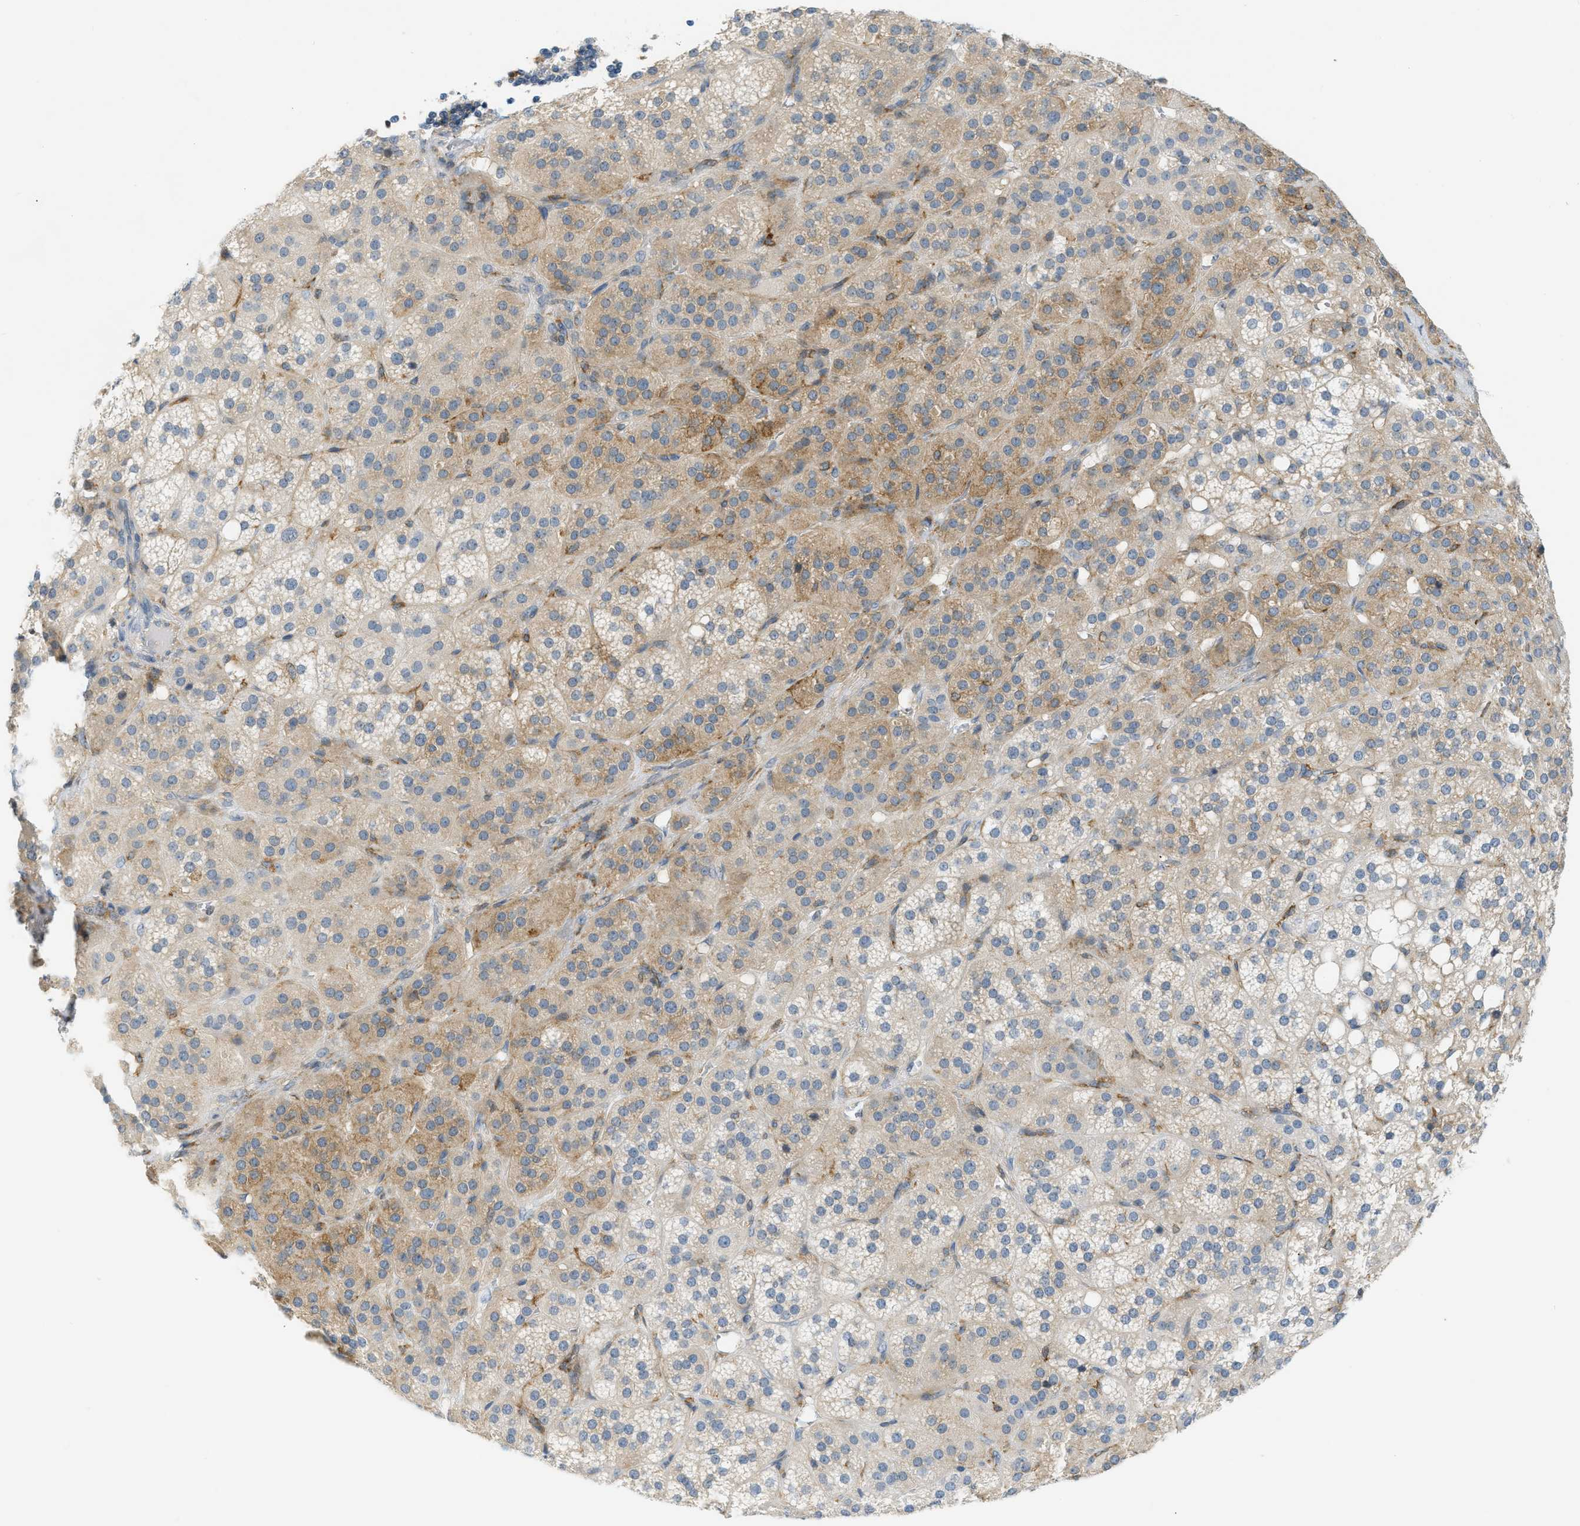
{"staining": {"intensity": "moderate", "quantity": ">75%", "location": "cytoplasmic/membranous"}, "tissue": "adrenal gland", "cell_type": "Glandular cells", "image_type": "normal", "snomed": [{"axis": "morphology", "description": "Normal tissue, NOS"}, {"axis": "topography", "description": "Adrenal gland"}], "caption": "High-power microscopy captured an IHC image of normal adrenal gland, revealing moderate cytoplasmic/membranous positivity in approximately >75% of glandular cells.", "gene": "ZNF408", "patient": {"sex": "female", "age": 59}}